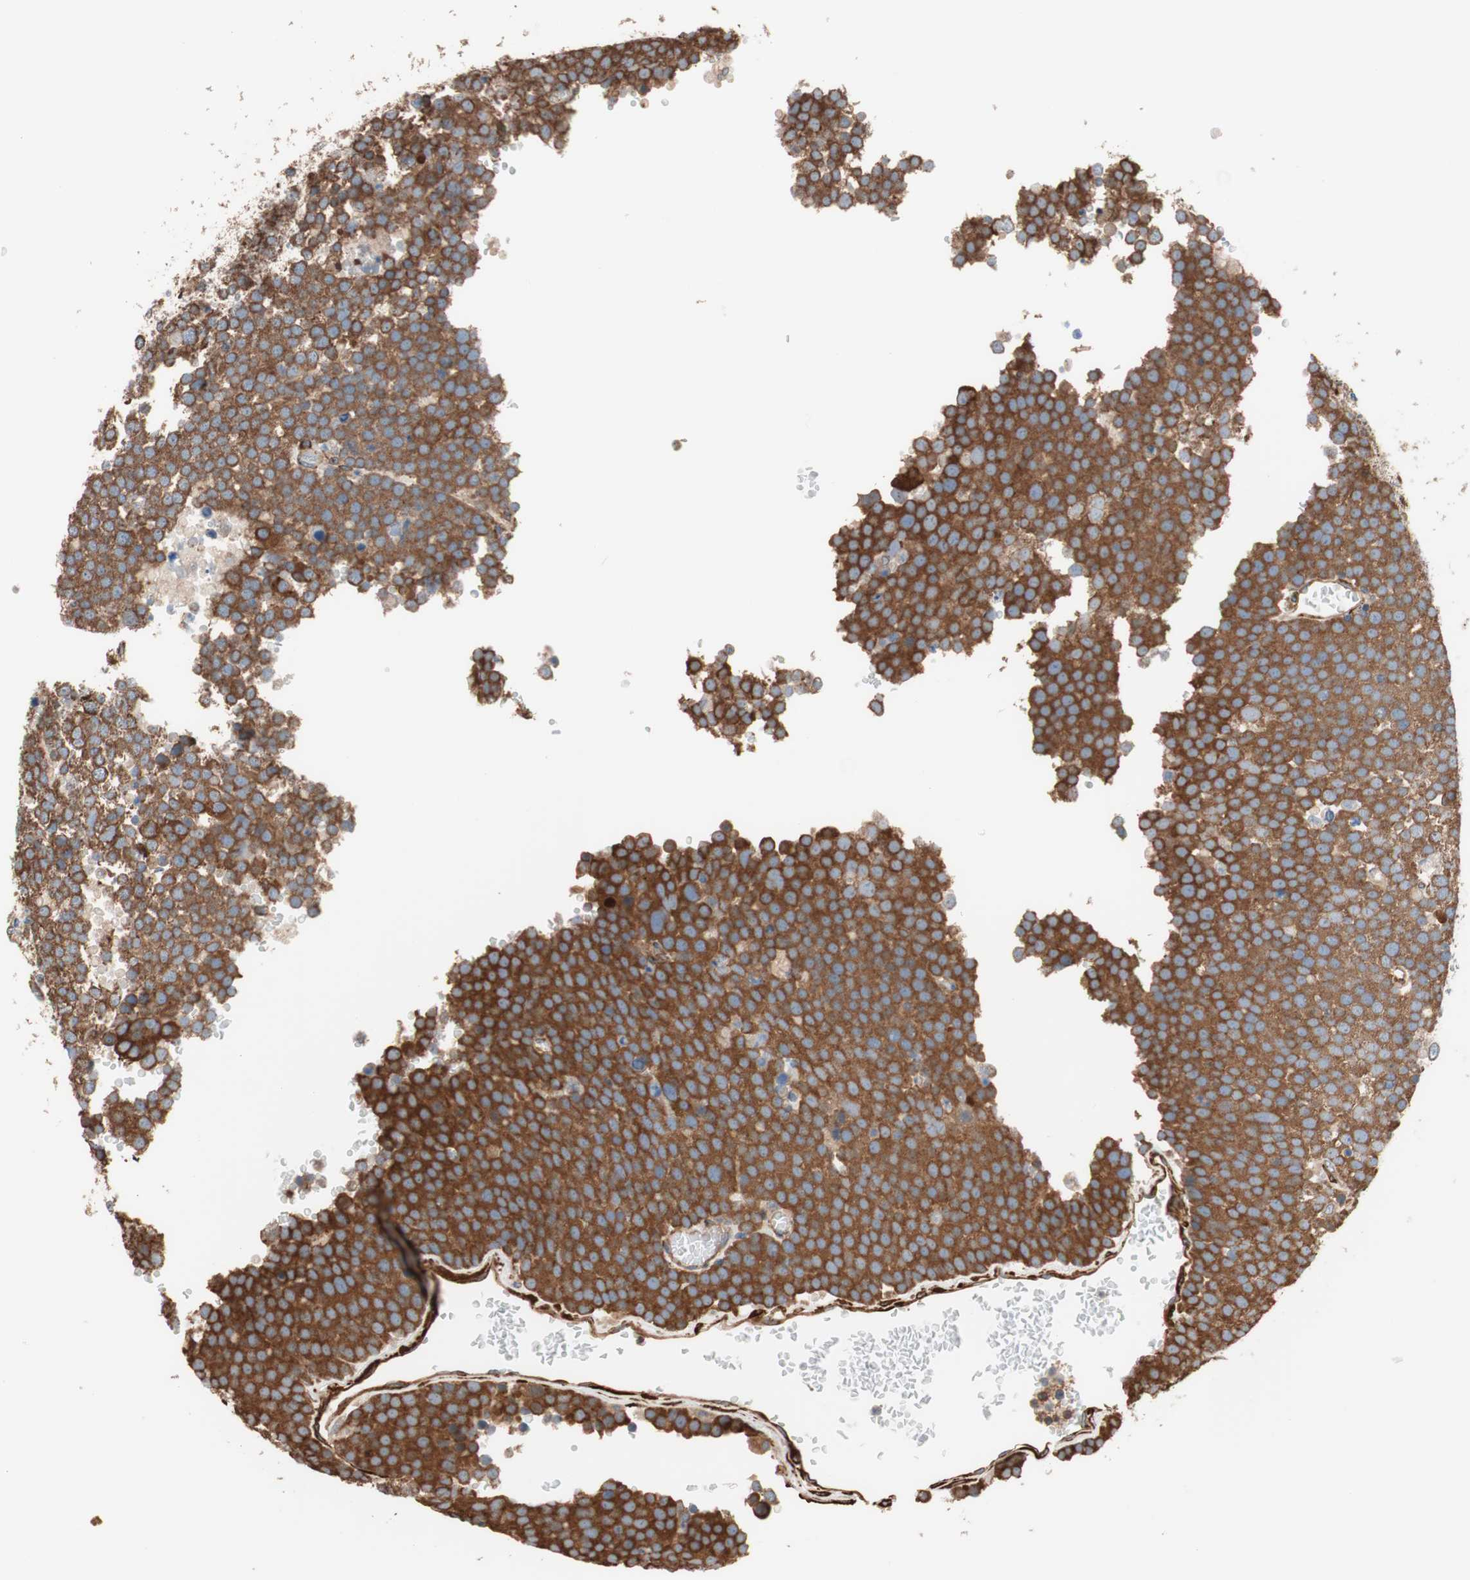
{"staining": {"intensity": "strong", "quantity": ">75%", "location": "cytoplasmic/membranous"}, "tissue": "testis cancer", "cell_type": "Tumor cells", "image_type": "cancer", "snomed": [{"axis": "morphology", "description": "Seminoma, NOS"}, {"axis": "topography", "description": "Testis"}], "caption": "Testis cancer stained with immunohistochemistry (IHC) displays strong cytoplasmic/membranous staining in about >75% of tumor cells. The staining was performed using DAB (3,3'-diaminobenzidine), with brown indicating positive protein expression. Nuclei are stained blue with hematoxylin.", "gene": "GPSM2", "patient": {"sex": "male", "age": 71}}